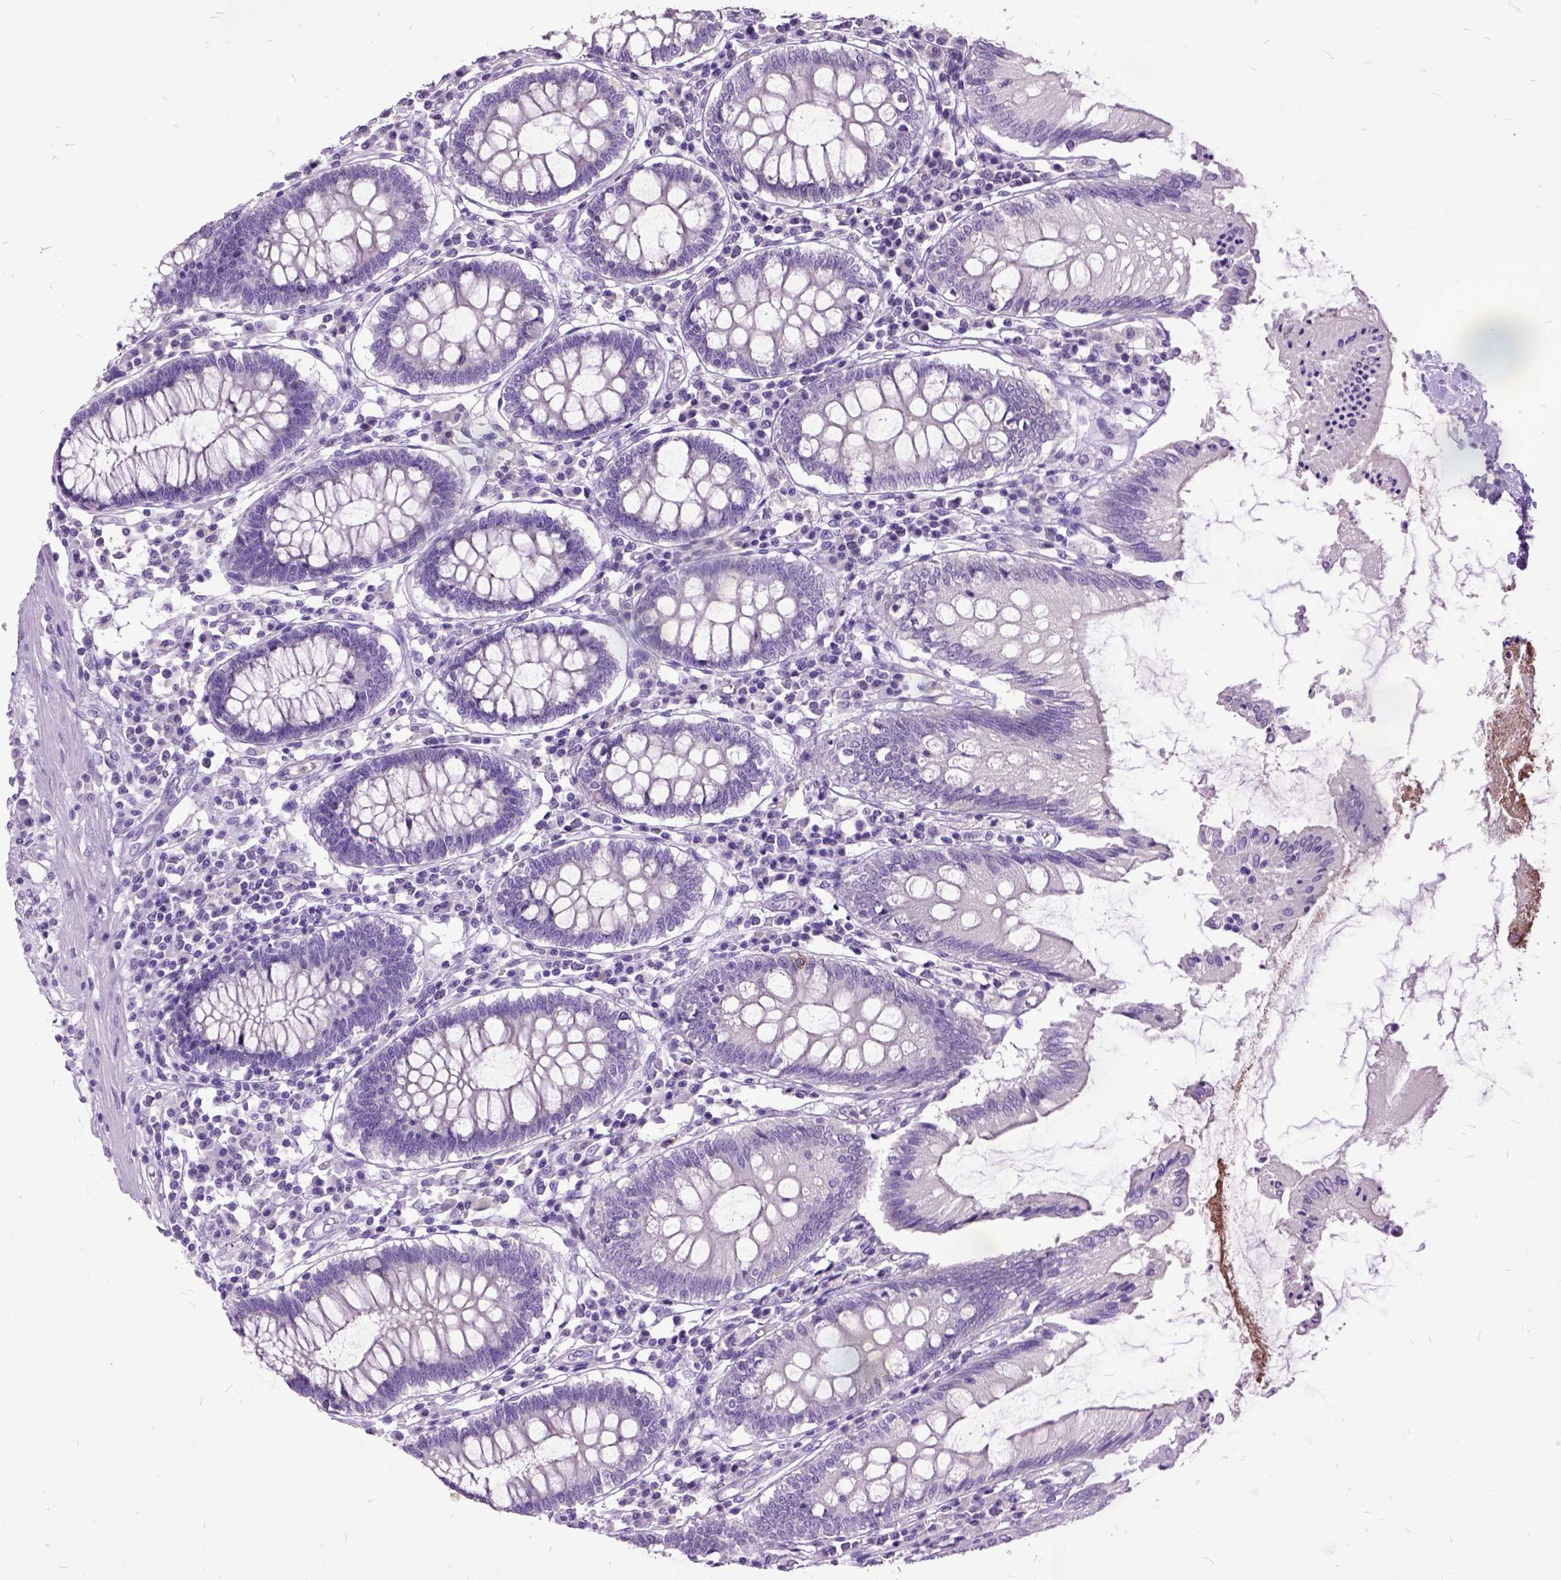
{"staining": {"intensity": "negative", "quantity": "none", "location": "none"}, "tissue": "colon", "cell_type": "Endothelial cells", "image_type": "normal", "snomed": [{"axis": "morphology", "description": "Normal tissue, NOS"}, {"axis": "morphology", "description": "Adenocarcinoma, NOS"}, {"axis": "topography", "description": "Colon"}], "caption": "Immunohistochemistry (IHC) micrograph of benign colon: colon stained with DAB (3,3'-diaminobenzidine) exhibits no significant protein expression in endothelial cells. (IHC, brightfield microscopy, high magnification).", "gene": "MME", "patient": {"sex": "male", "age": 83}}